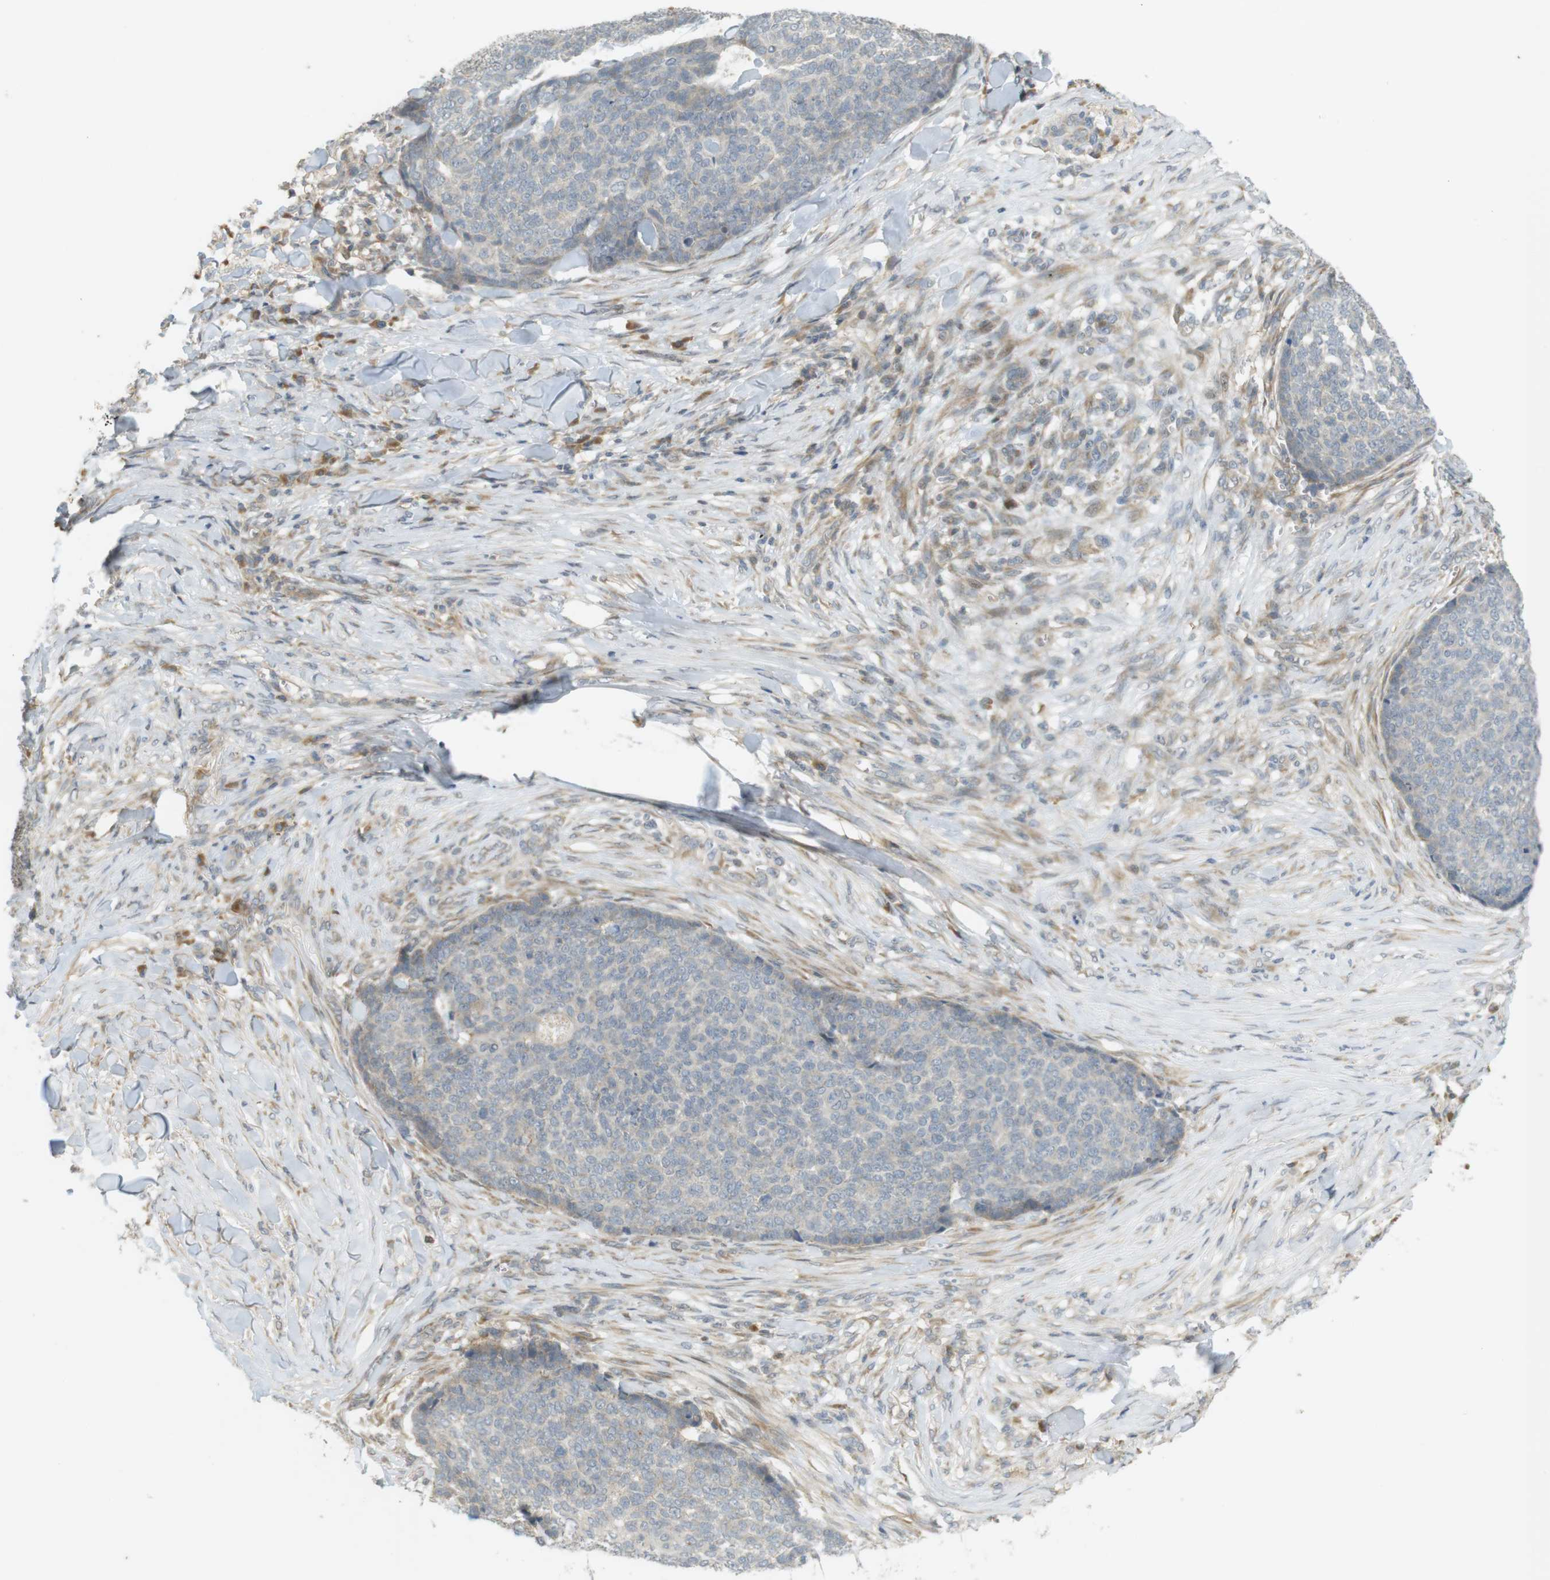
{"staining": {"intensity": "negative", "quantity": "none", "location": "none"}, "tissue": "skin cancer", "cell_type": "Tumor cells", "image_type": "cancer", "snomed": [{"axis": "morphology", "description": "Basal cell carcinoma"}, {"axis": "topography", "description": "Skin"}], "caption": "The IHC photomicrograph has no significant positivity in tumor cells of basal cell carcinoma (skin) tissue.", "gene": "CLRN3", "patient": {"sex": "male", "age": 84}}